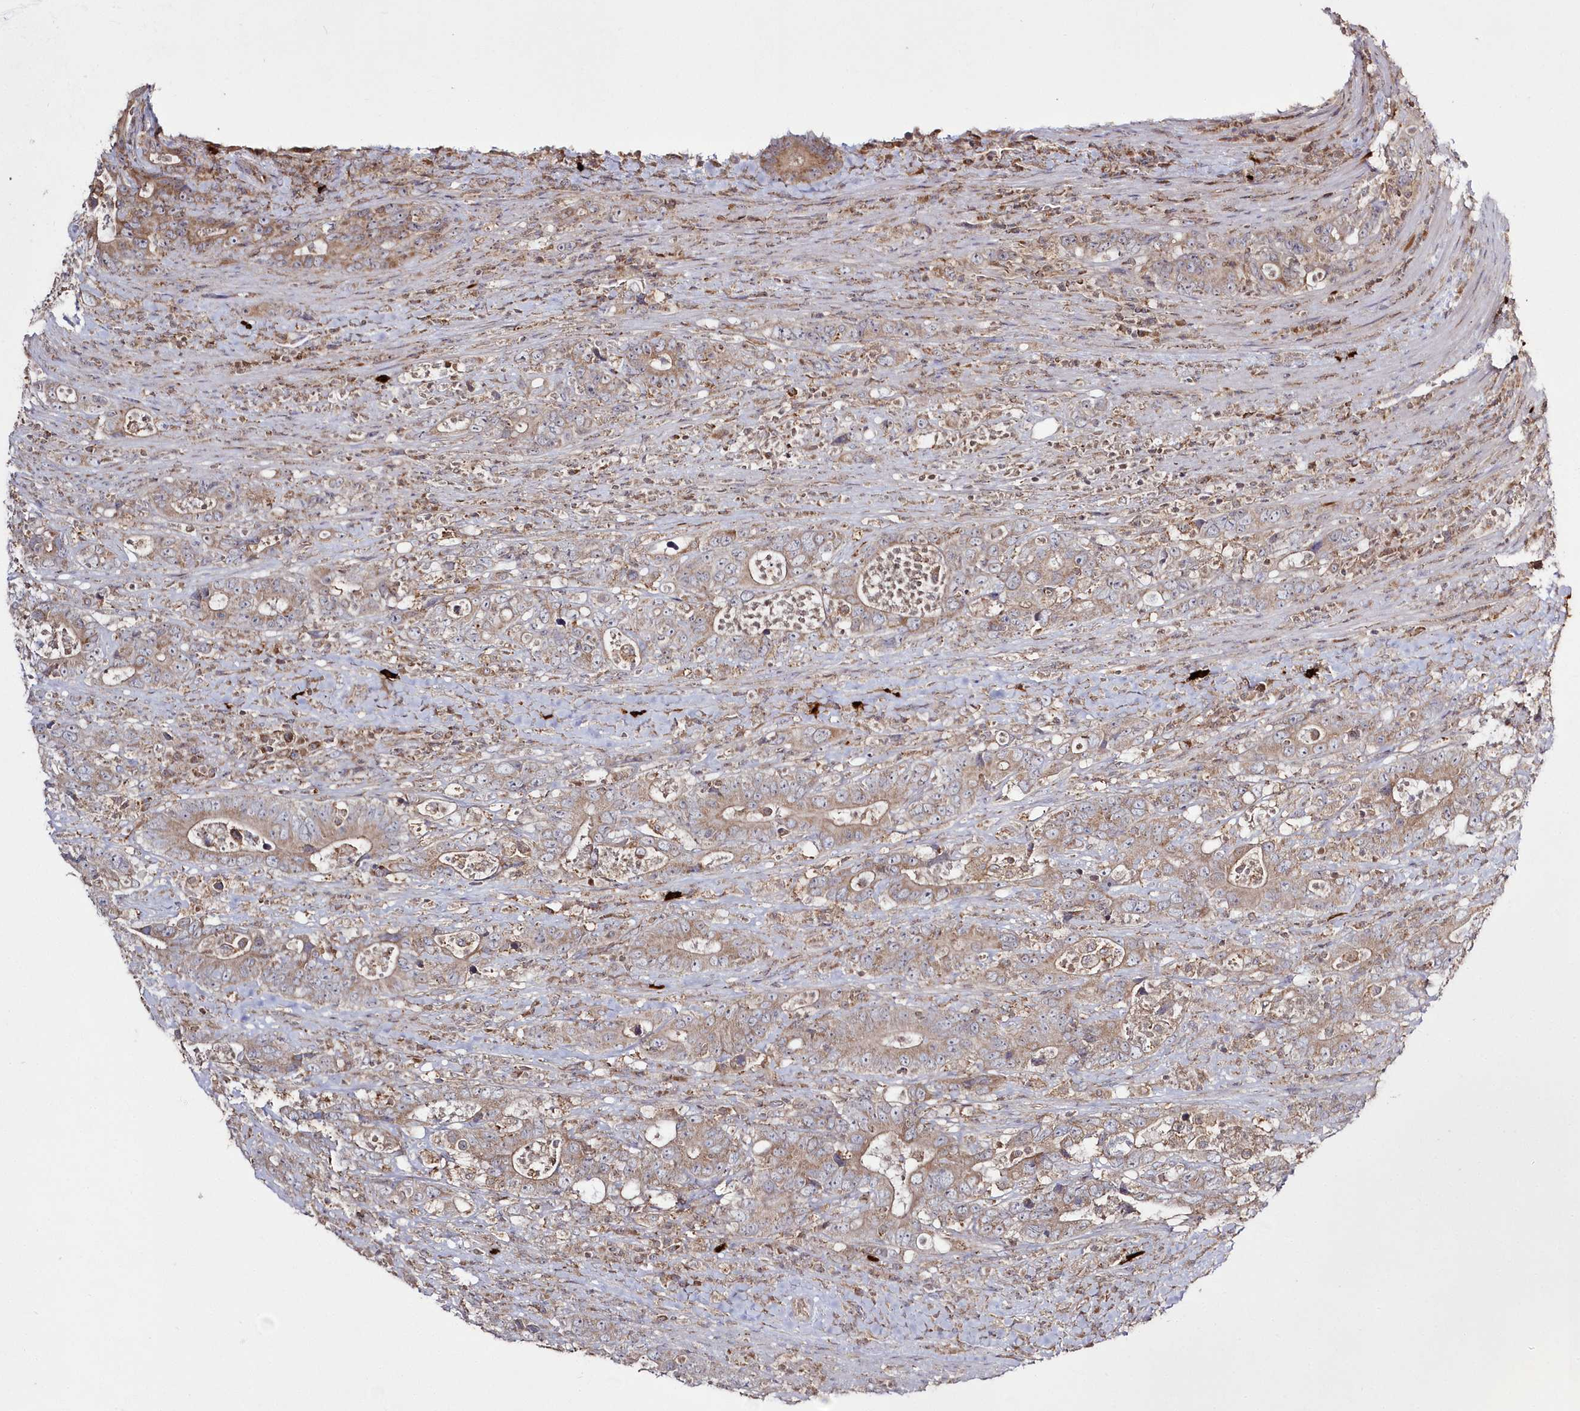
{"staining": {"intensity": "weak", "quantity": ">75%", "location": "cytoplasmic/membranous"}, "tissue": "colorectal cancer", "cell_type": "Tumor cells", "image_type": "cancer", "snomed": [{"axis": "morphology", "description": "Adenocarcinoma, NOS"}, {"axis": "topography", "description": "Colon"}], "caption": "Human colorectal cancer stained for a protein (brown) exhibits weak cytoplasmic/membranous positive positivity in approximately >75% of tumor cells.", "gene": "ARSB", "patient": {"sex": "female", "age": 75}}